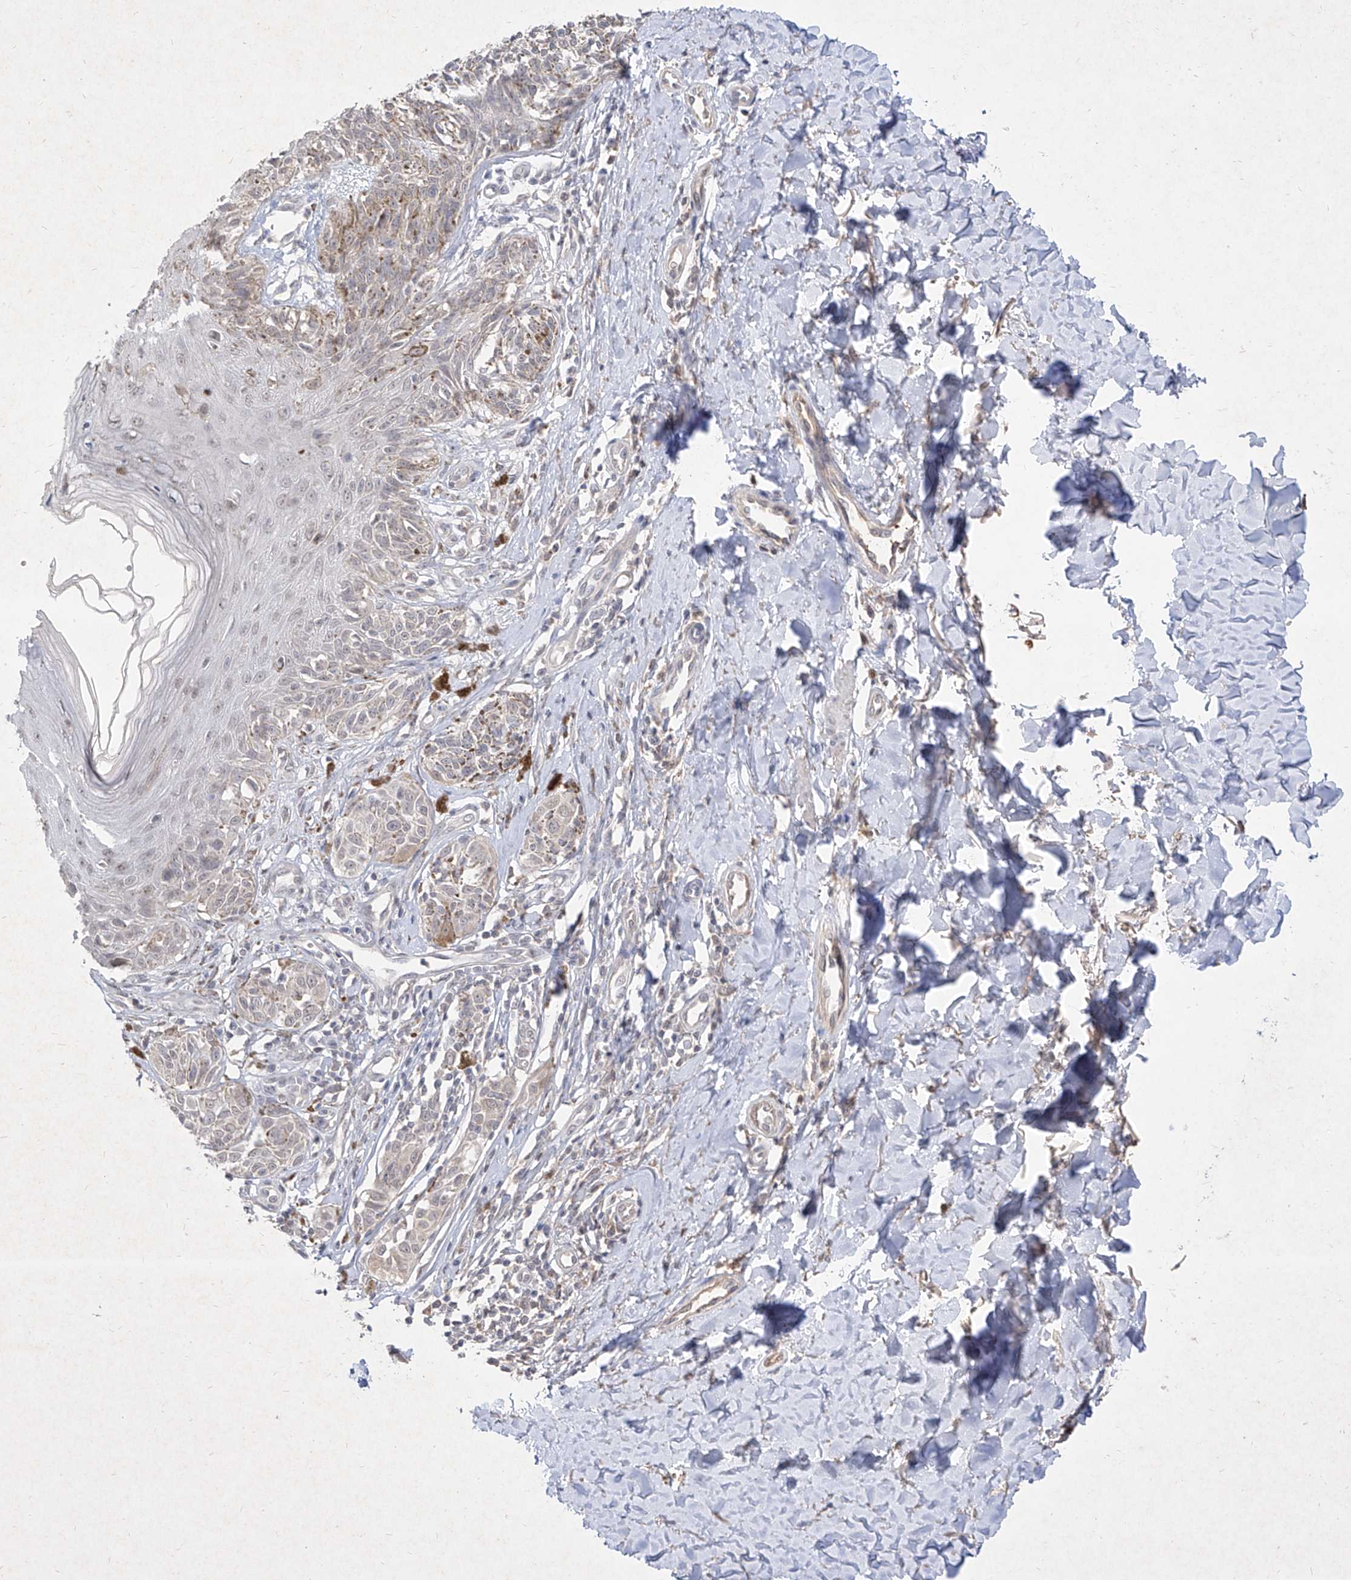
{"staining": {"intensity": "negative", "quantity": "none", "location": "none"}, "tissue": "melanoma", "cell_type": "Tumor cells", "image_type": "cancer", "snomed": [{"axis": "morphology", "description": "Malignant melanoma, NOS"}, {"axis": "topography", "description": "Skin"}], "caption": "Immunohistochemical staining of malignant melanoma shows no significant expression in tumor cells.", "gene": "C4A", "patient": {"sex": "male", "age": 53}}